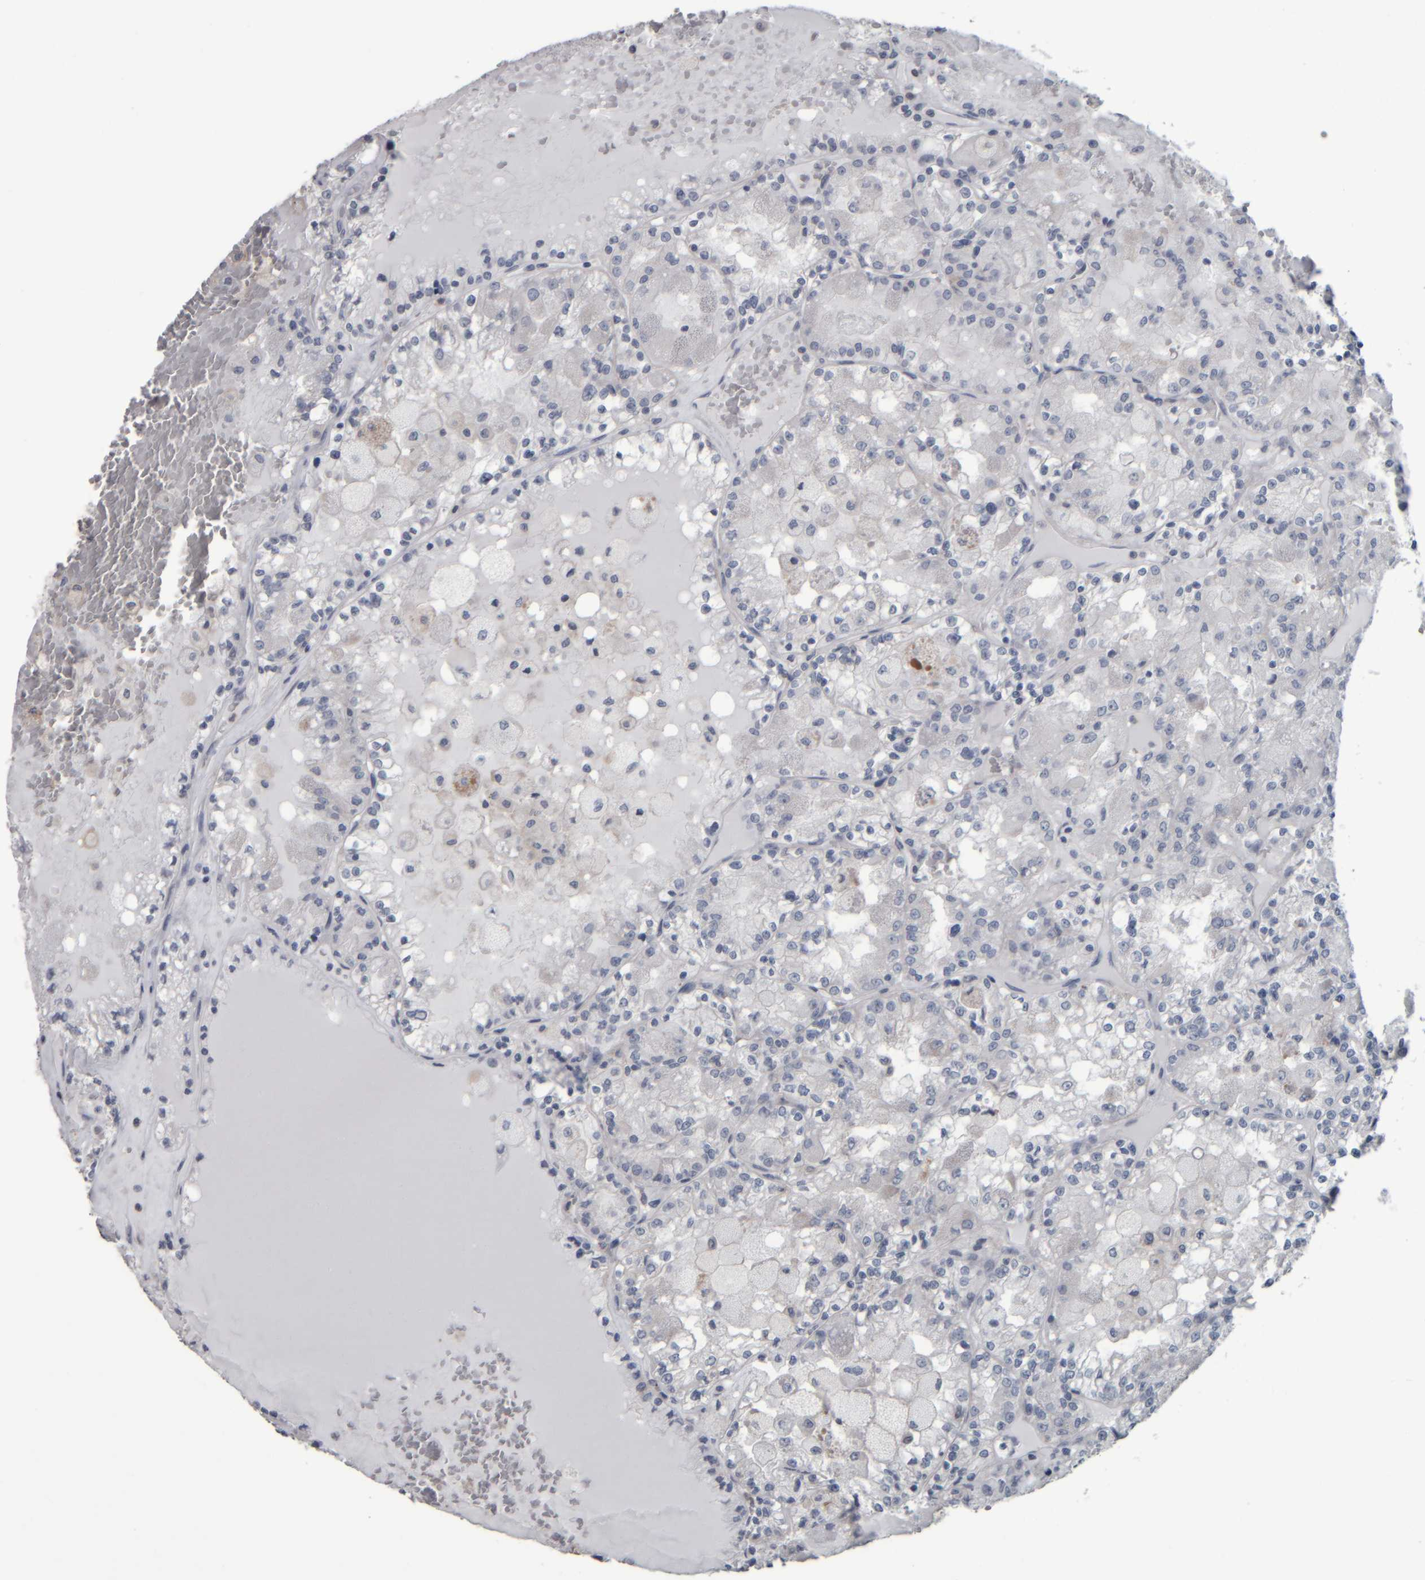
{"staining": {"intensity": "negative", "quantity": "none", "location": "none"}, "tissue": "renal cancer", "cell_type": "Tumor cells", "image_type": "cancer", "snomed": [{"axis": "morphology", "description": "Adenocarcinoma, NOS"}, {"axis": "topography", "description": "Kidney"}], "caption": "Immunohistochemistry (IHC) of renal cancer (adenocarcinoma) shows no positivity in tumor cells.", "gene": "CAVIN4", "patient": {"sex": "female", "age": 56}}